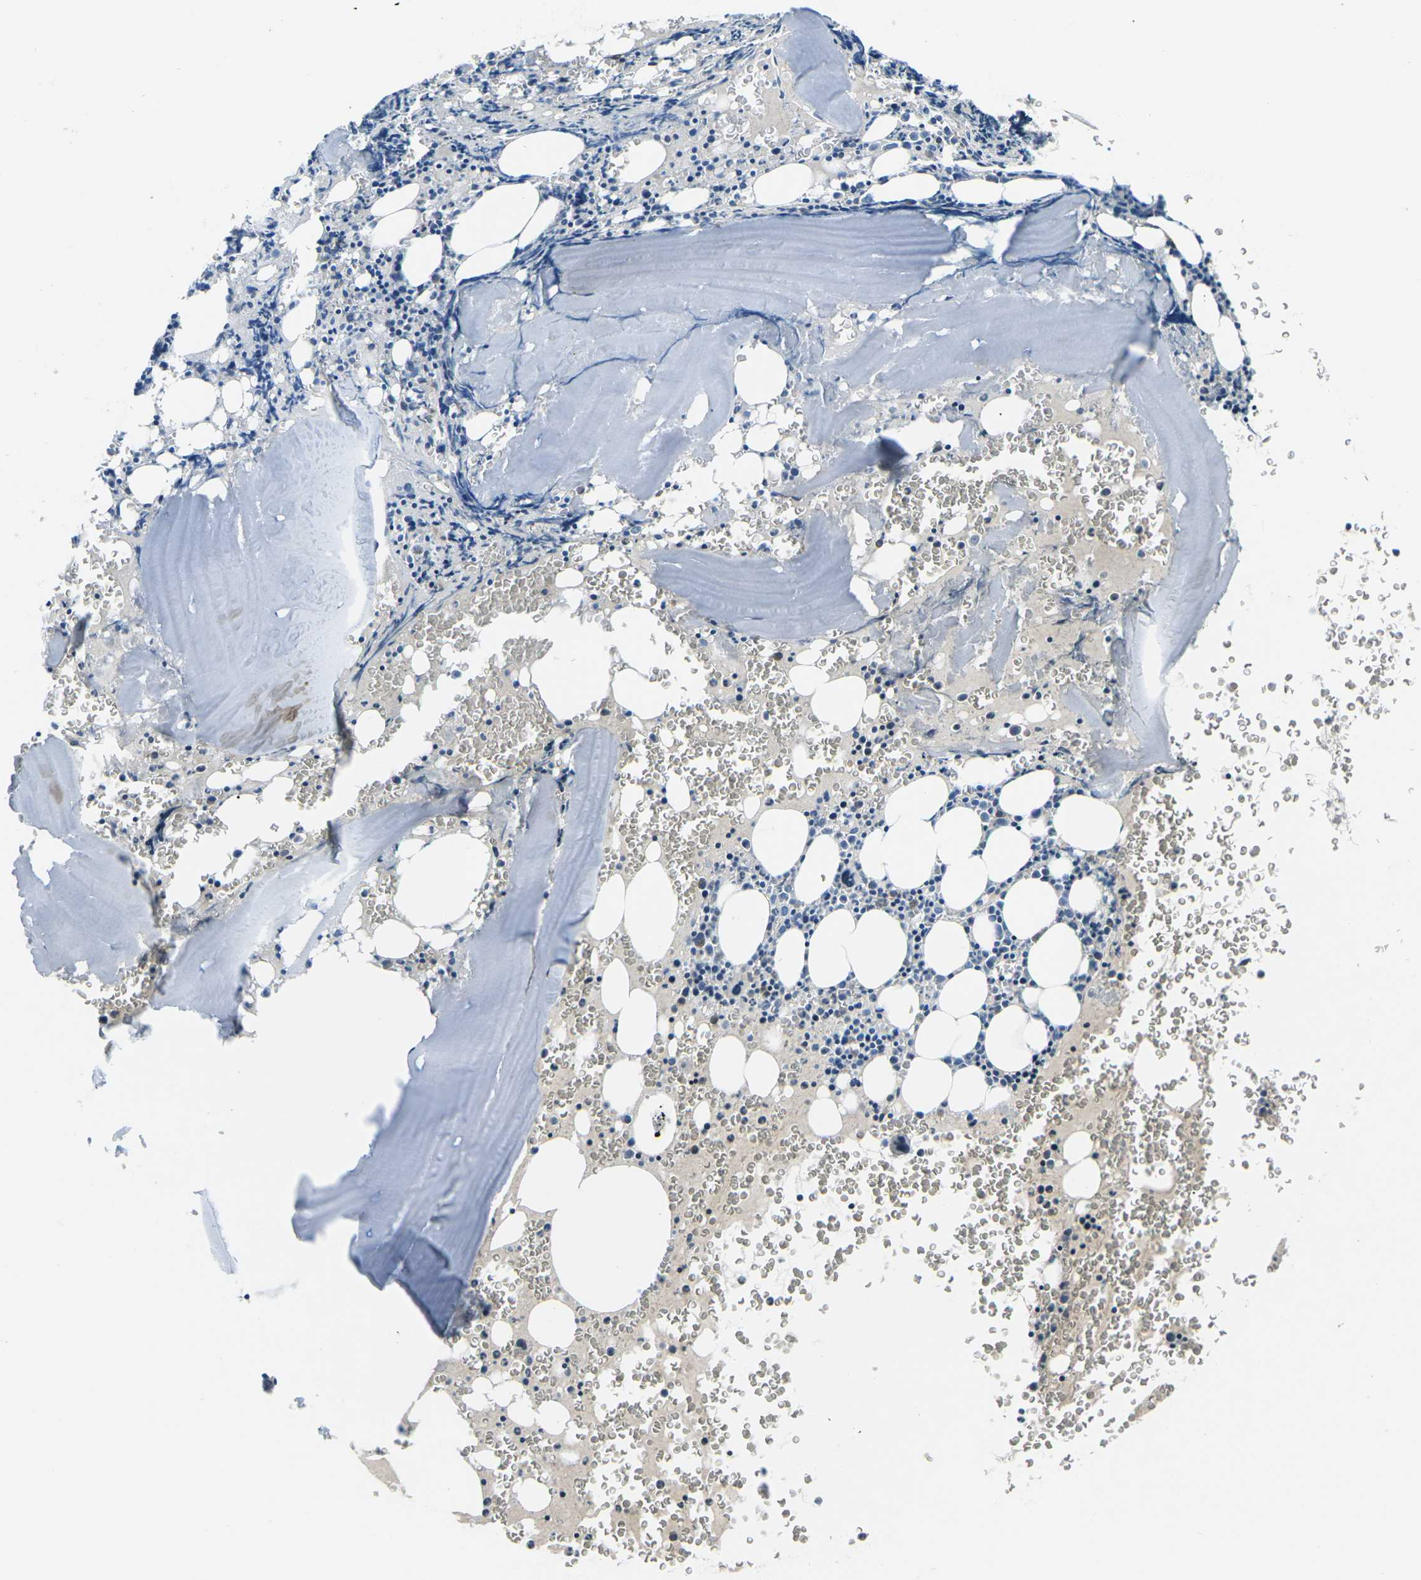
{"staining": {"intensity": "weak", "quantity": "<25%", "location": "cytoplasmic/membranous"}, "tissue": "bone marrow", "cell_type": "Hematopoietic cells", "image_type": "normal", "snomed": [{"axis": "morphology", "description": "Normal tissue, NOS"}, {"axis": "morphology", "description": "Inflammation, NOS"}, {"axis": "topography", "description": "Bone marrow"}], "caption": "Image shows no significant protein staining in hematopoietic cells of unremarkable bone marrow. (DAB immunohistochemistry, high magnification).", "gene": "CD1D", "patient": {"sex": "male", "age": 37}}